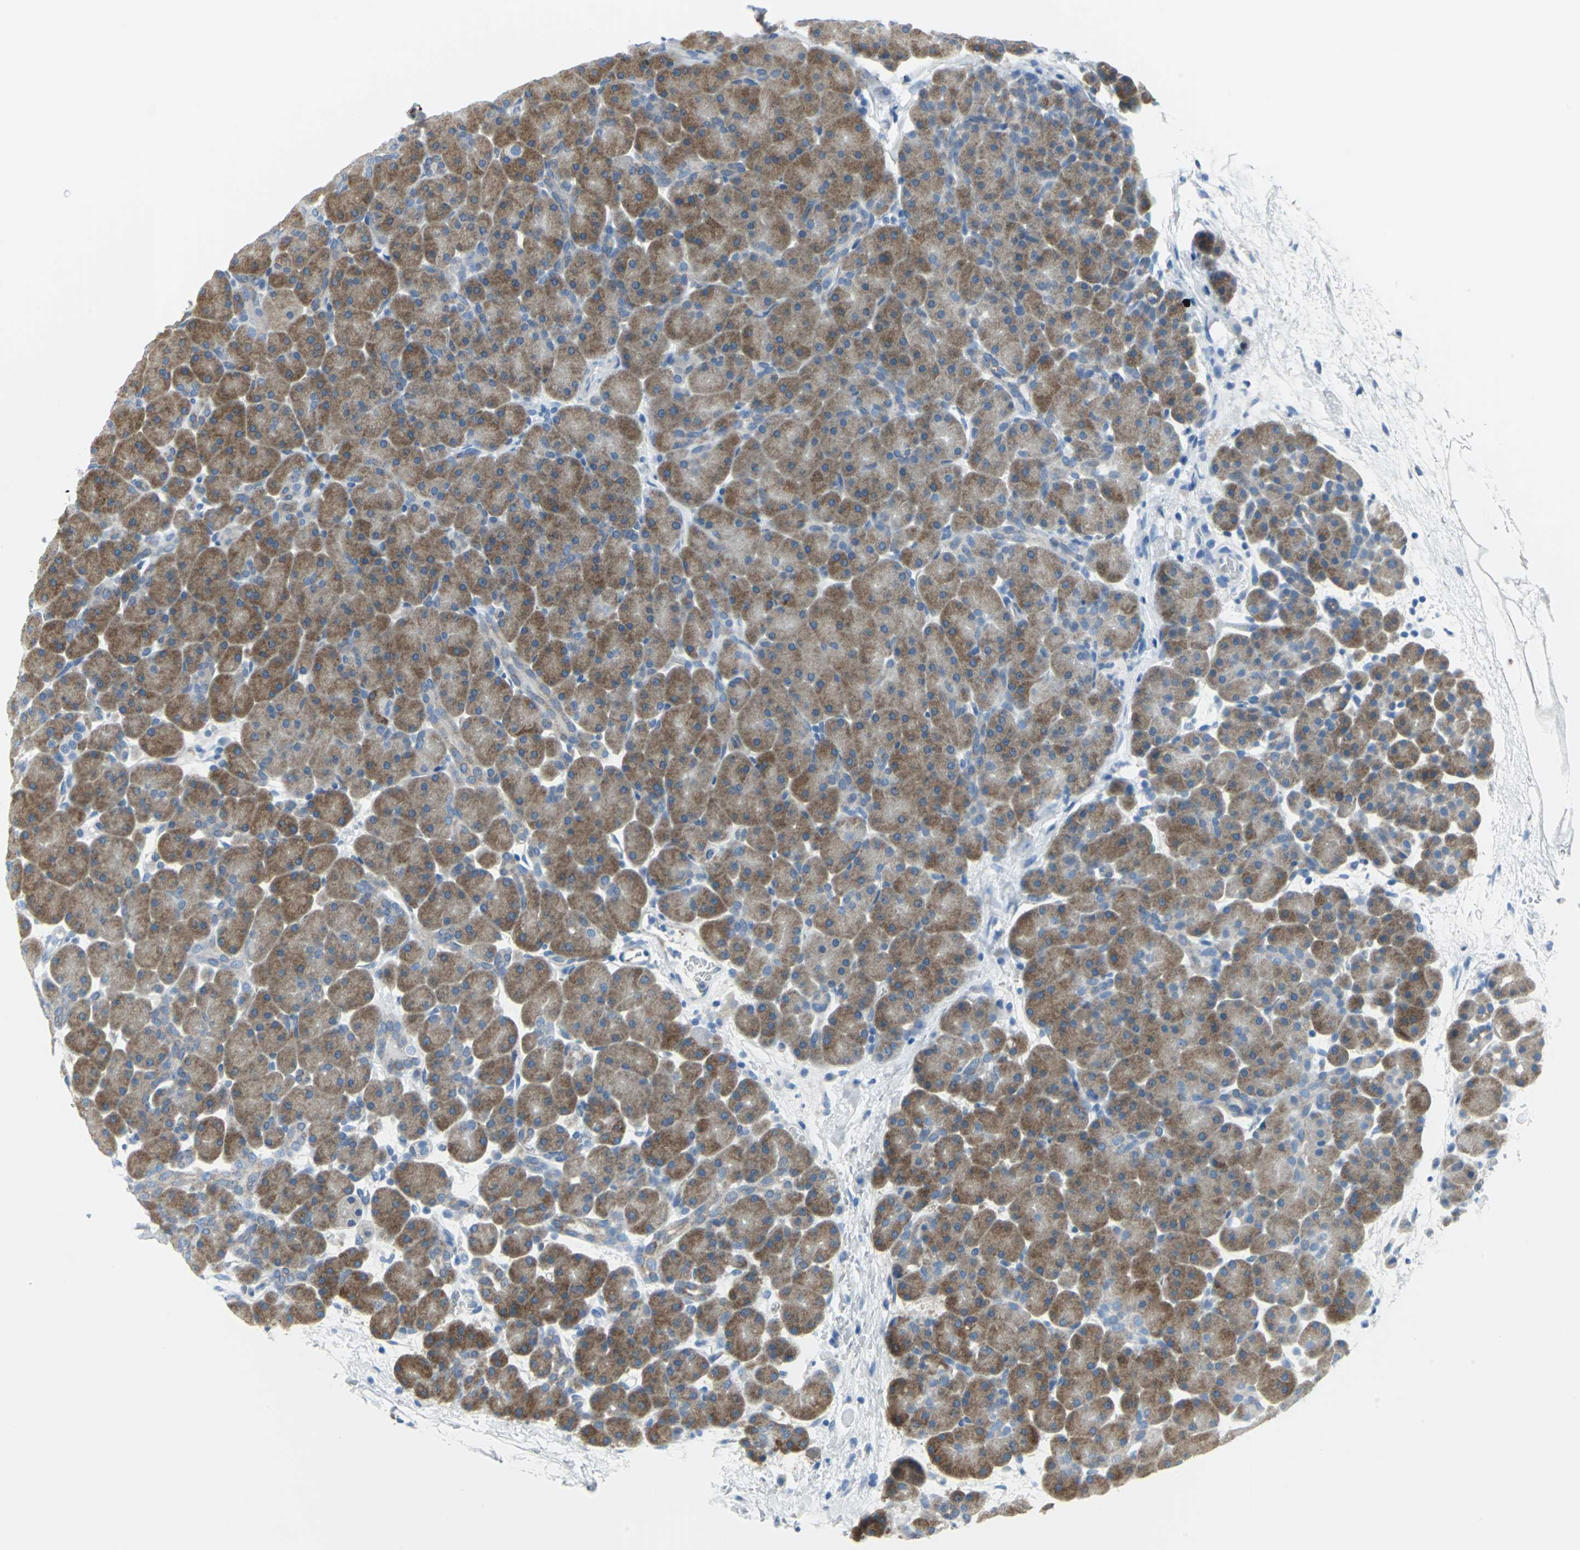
{"staining": {"intensity": "strong", "quantity": ">75%", "location": "cytoplasmic/membranous"}, "tissue": "pancreas", "cell_type": "Exocrine glandular cells", "image_type": "normal", "snomed": [{"axis": "morphology", "description": "Normal tissue, NOS"}, {"axis": "topography", "description": "Pancreas"}], "caption": "IHC histopathology image of unremarkable pancreas: pancreas stained using immunohistochemistry exhibits high levels of strong protein expression localized specifically in the cytoplasmic/membranous of exocrine glandular cells, appearing as a cytoplasmic/membranous brown color.", "gene": "CYB5A", "patient": {"sex": "male", "age": 66}}